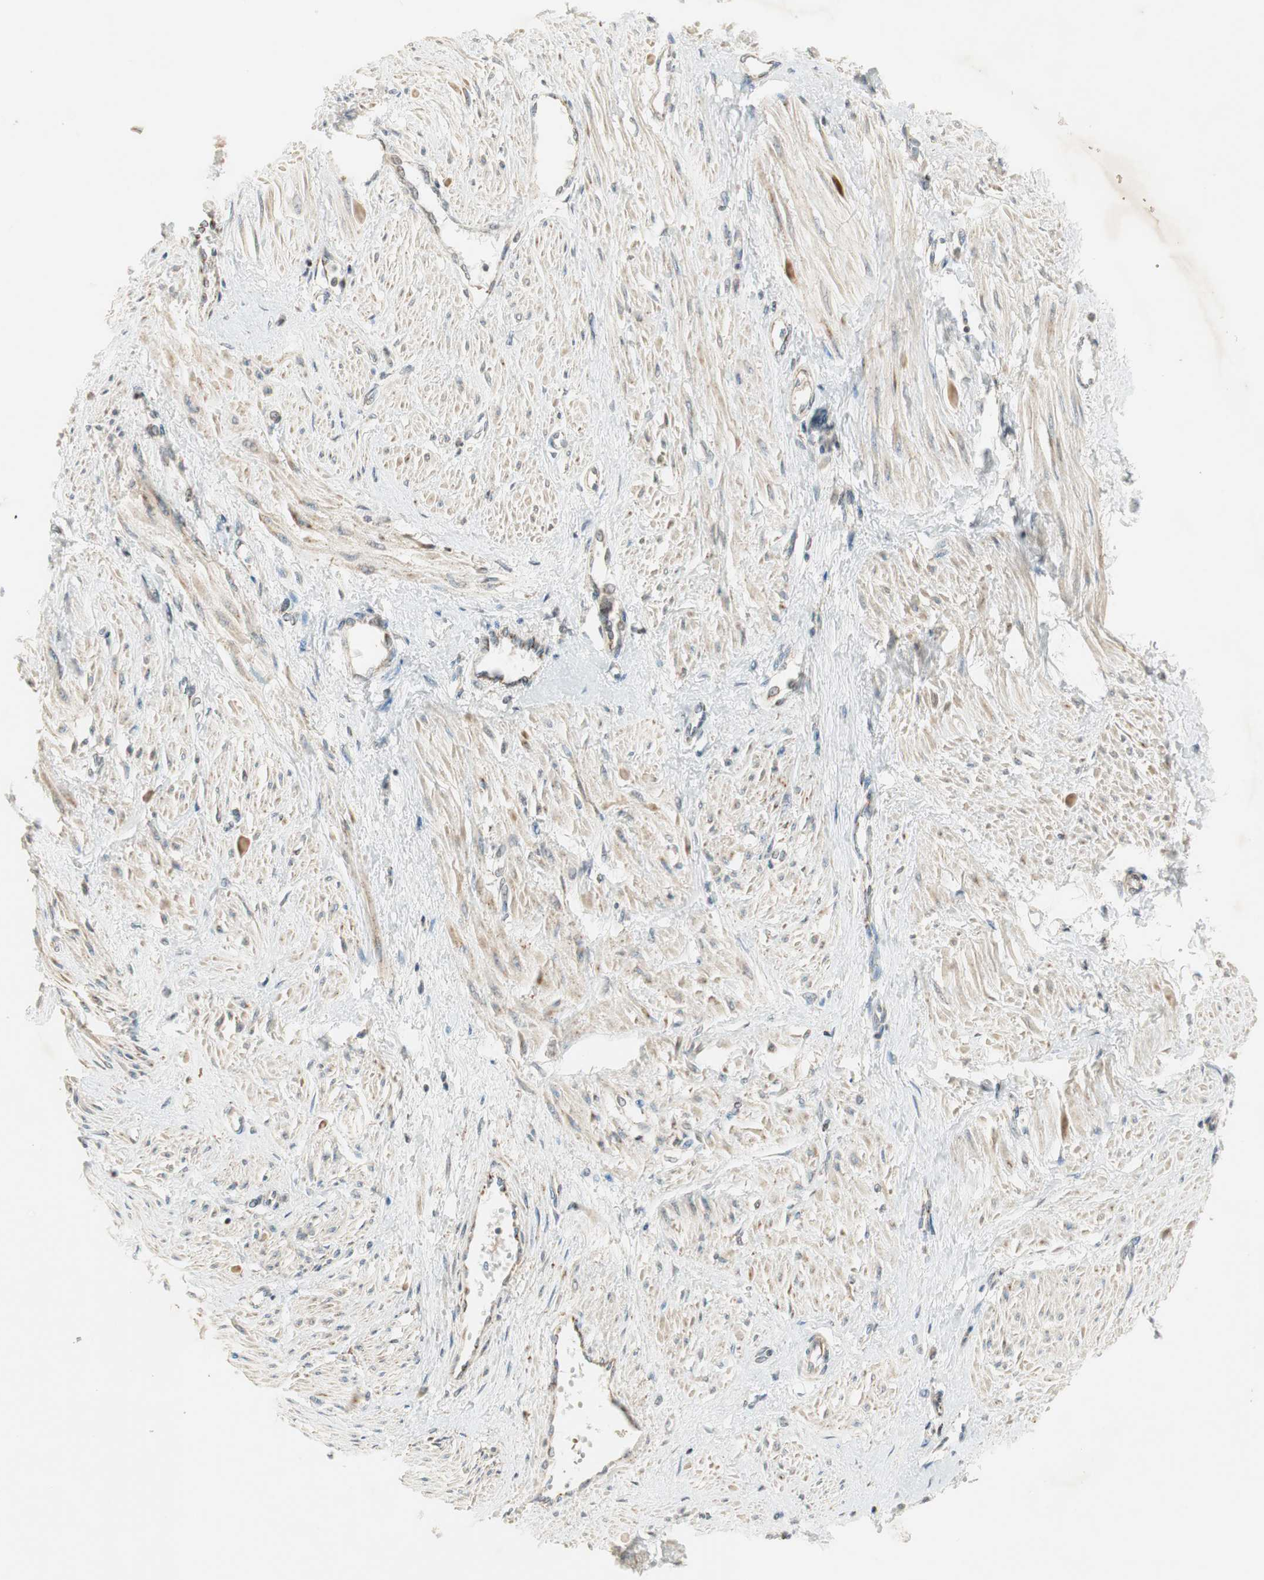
{"staining": {"intensity": "weak", "quantity": "25%-75%", "location": "cytoplasmic/membranous"}, "tissue": "smooth muscle", "cell_type": "Smooth muscle cells", "image_type": "normal", "snomed": [{"axis": "morphology", "description": "Normal tissue, NOS"}, {"axis": "topography", "description": "Smooth muscle"}, {"axis": "topography", "description": "Uterus"}], "caption": "Immunohistochemistry (IHC) of unremarkable smooth muscle exhibits low levels of weak cytoplasmic/membranous positivity in approximately 25%-75% of smooth muscle cells.", "gene": "USP2", "patient": {"sex": "female", "age": 39}}